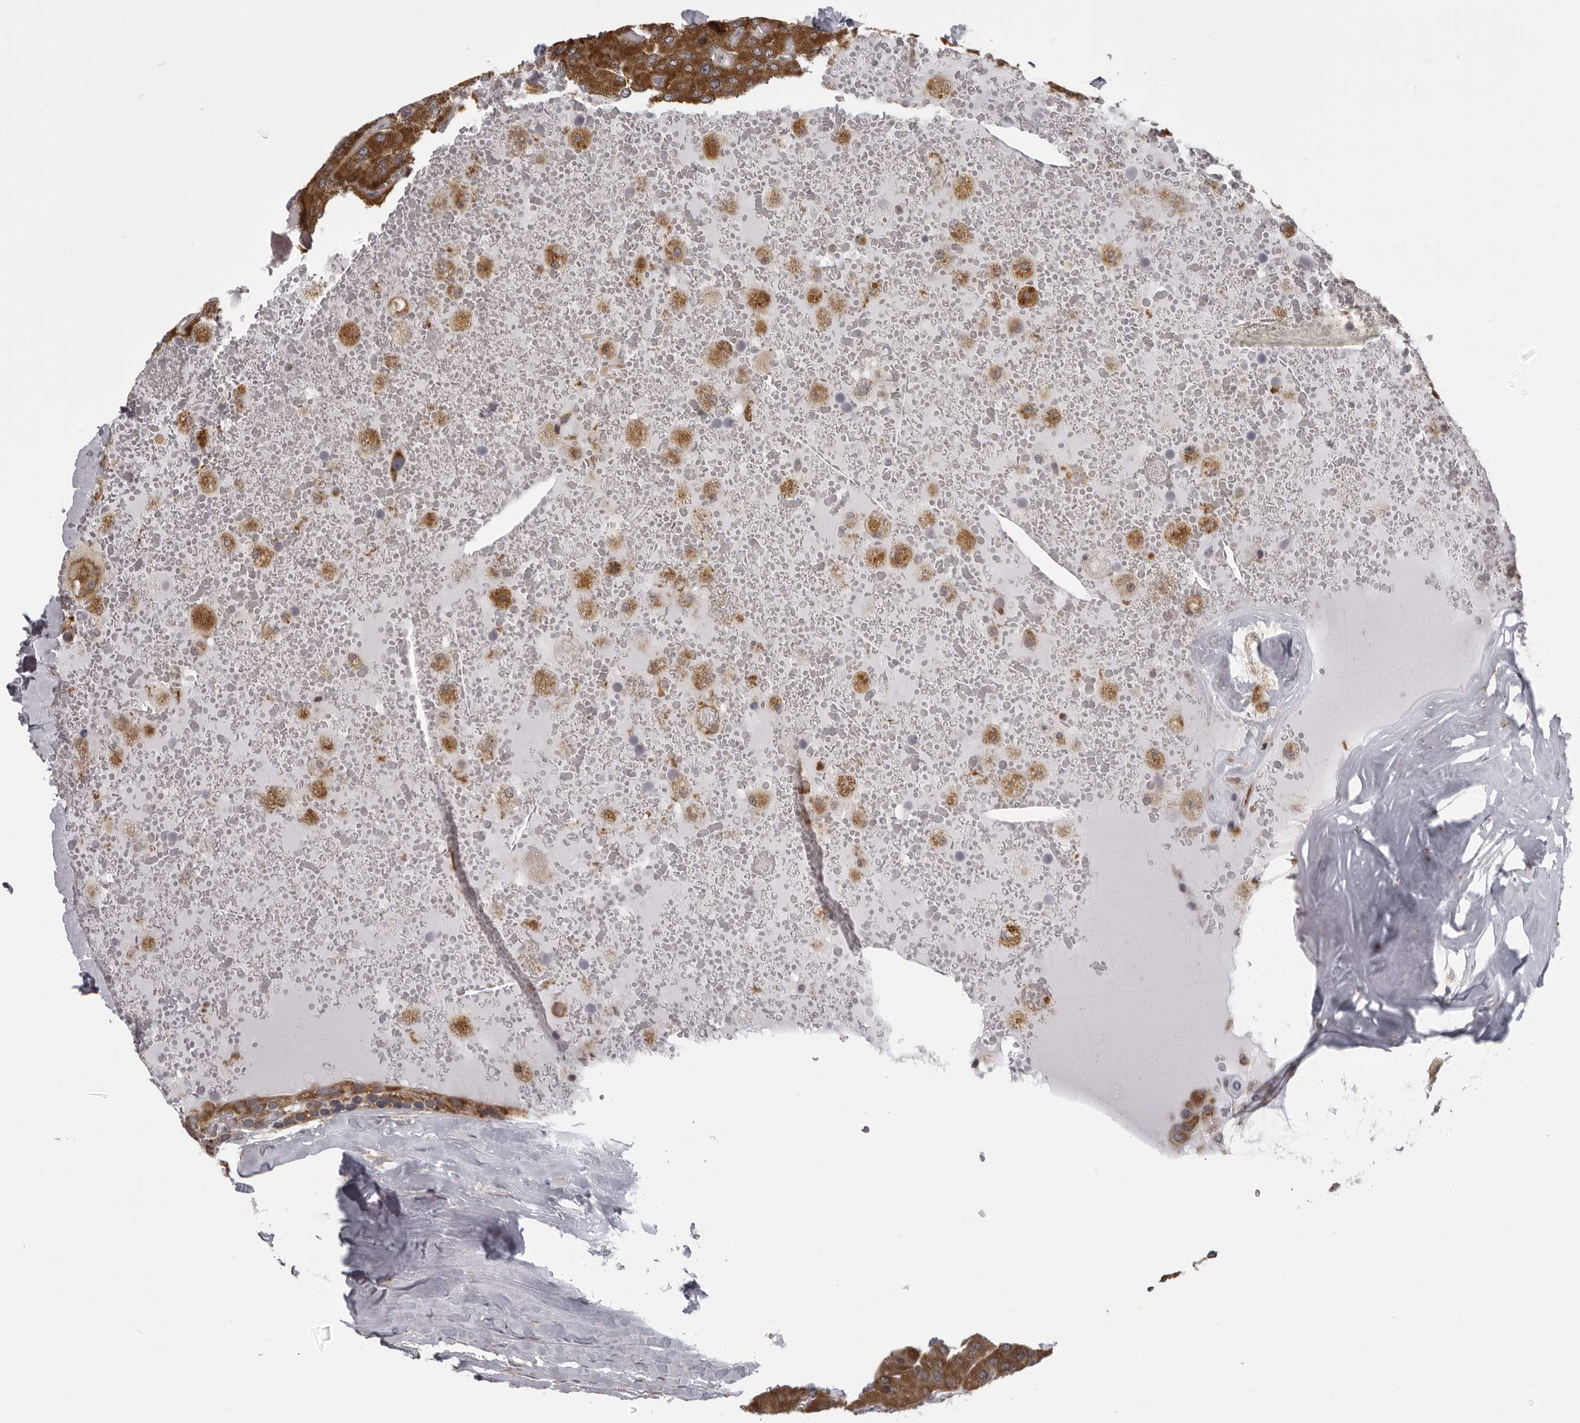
{"staining": {"intensity": "moderate", "quantity": ">75%", "location": "cytoplasmic/membranous"}, "tissue": "parathyroid gland", "cell_type": "Glandular cells", "image_type": "normal", "snomed": [{"axis": "morphology", "description": "Normal tissue, NOS"}, {"axis": "morphology", "description": "Adenoma, NOS"}, {"axis": "topography", "description": "Parathyroid gland"}], "caption": "Immunohistochemical staining of unremarkable parathyroid gland exhibits medium levels of moderate cytoplasmic/membranous positivity in approximately >75% of glandular cells.", "gene": "RTCA", "patient": {"sex": "female", "age": 86}}